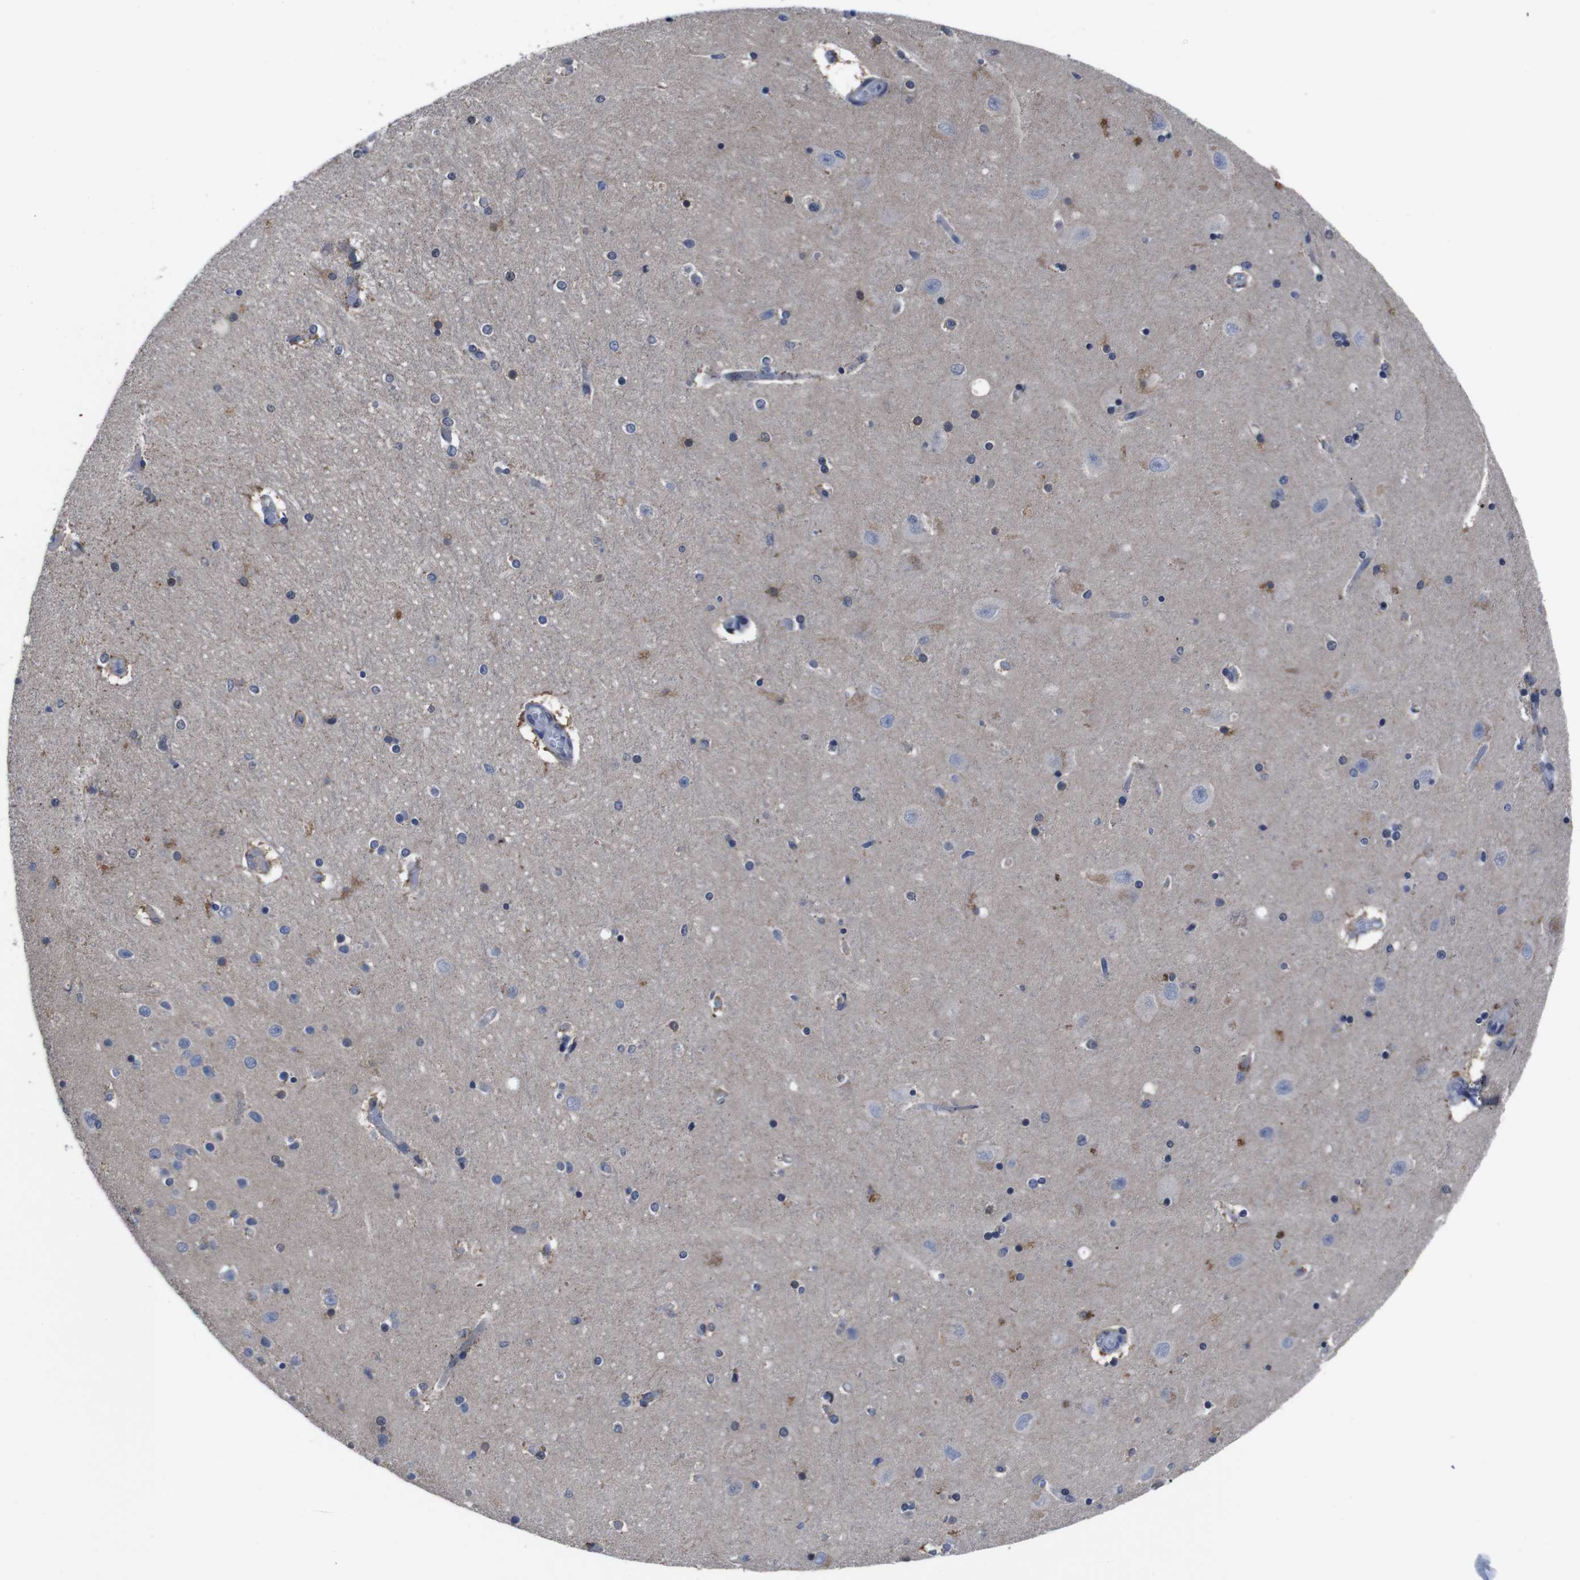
{"staining": {"intensity": "weak", "quantity": "25%-75%", "location": "cytoplasmic/membranous"}, "tissue": "hippocampus", "cell_type": "Glial cells", "image_type": "normal", "snomed": [{"axis": "morphology", "description": "Normal tissue, NOS"}, {"axis": "topography", "description": "Hippocampus"}], "caption": "Protein expression analysis of unremarkable hippocampus displays weak cytoplasmic/membranous expression in approximately 25%-75% of glial cells.", "gene": "SEMA4B", "patient": {"sex": "female", "age": 54}}